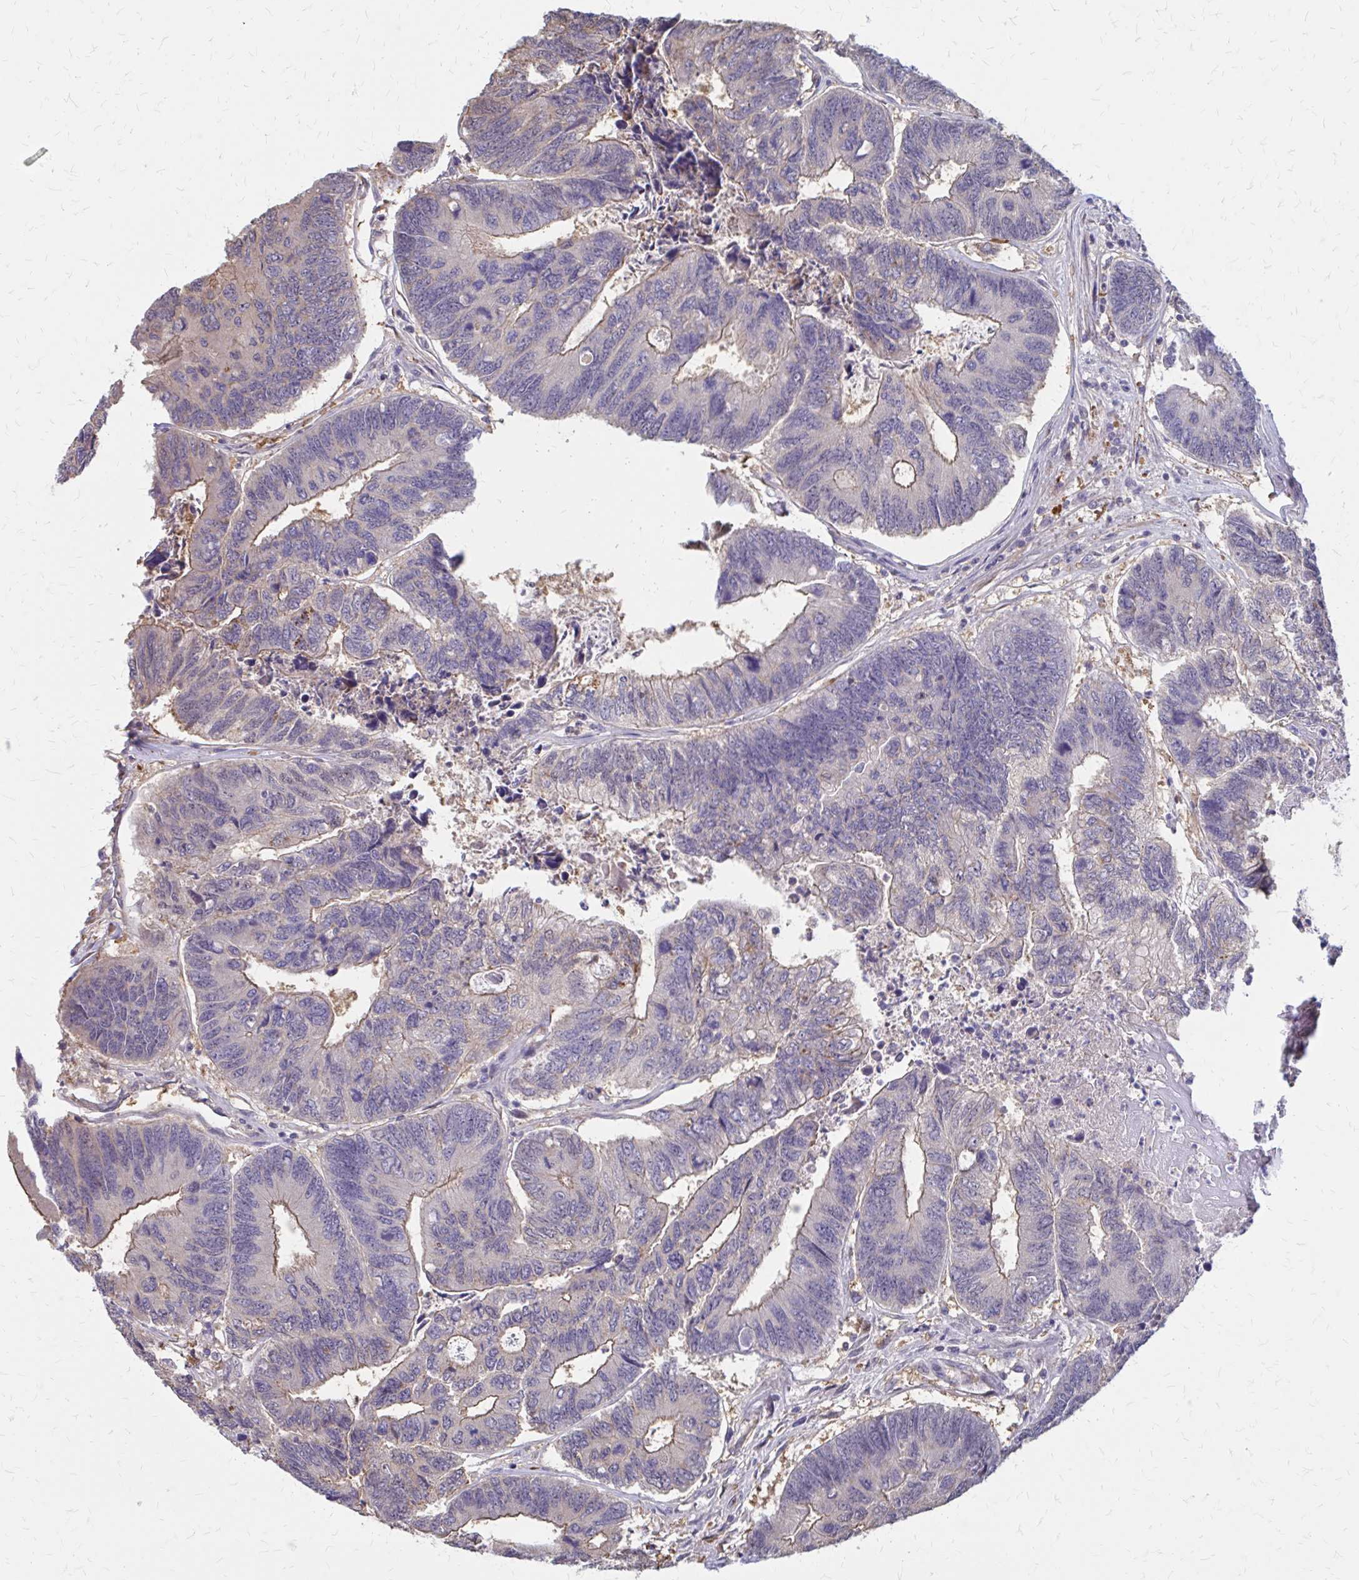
{"staining": {"intensity": "weak", "quantity": "<25%", "location": "cytoplasmic/membranous"}, "tissue": "colorectal cancer", "cell_type": "Tumor cells", "image_type": "cancer", "snomed": [{"axis": "morphology", "description": "Adenocarcinoma, NOS"}, {"axis": "topography", "description": "Colon"}], "caption": "Immunohistochemical staining of colorectal cancer displays no significant positivity in tumor cells.", "gene": "IFI44L", "patient": {"sex": "female", "age": 67}}